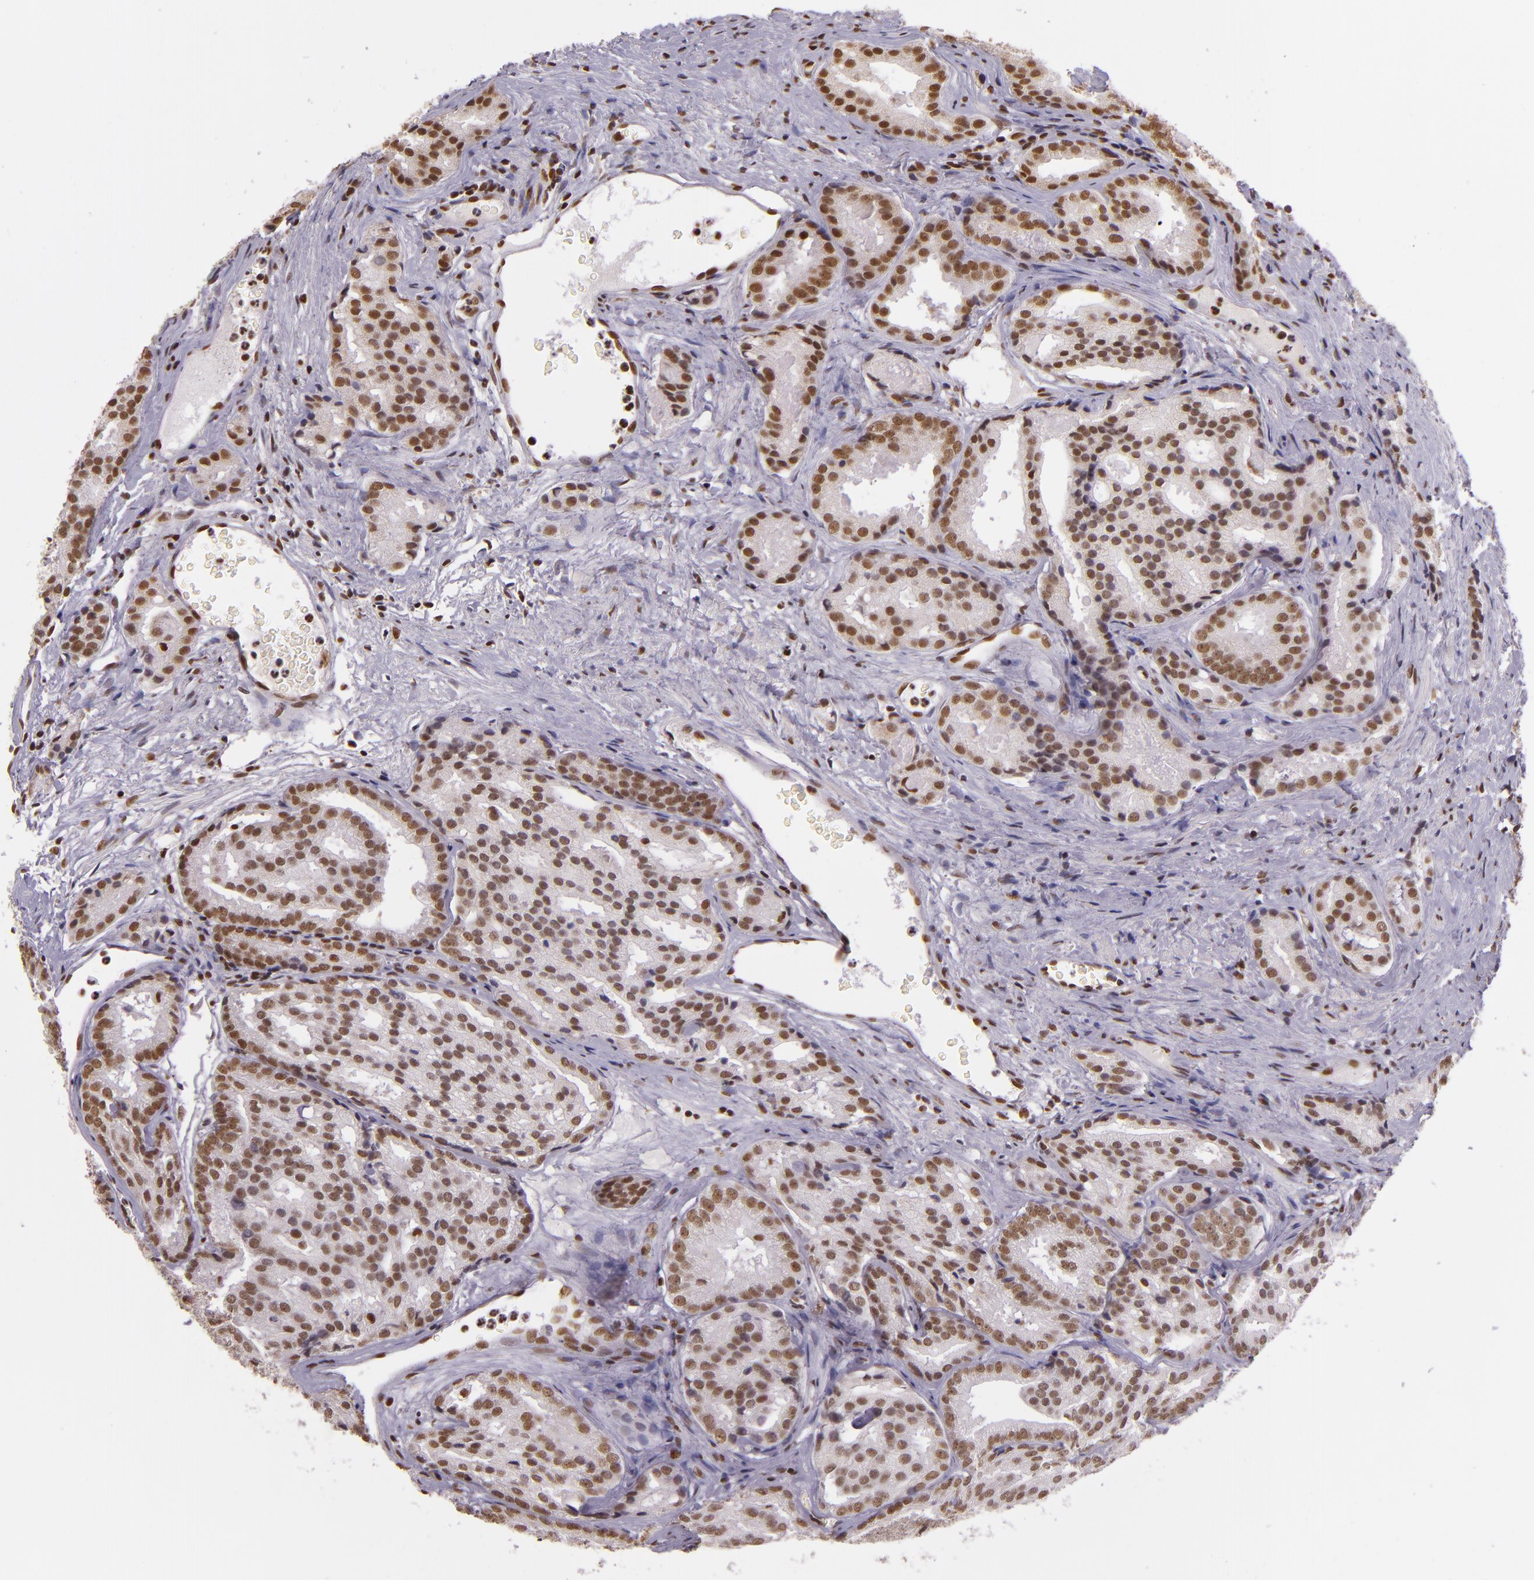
{"staining": {"intensity": "strong", "quantity": ">75%", "location": "nuclear"}, "tissue": "prostate cancer", "cell_type": "Tumor cells", "image_type": "cancer", "snomed": [{"axis": "morphology", "description": "Adenocarcinoma, High grade"}, {"axis": "topography", "description": "Prostate"}], "caption": "This image exhibits immunohistochemistry (IHC) staining of human prostate cancer, with high strong nuclear positivity in approximately >75% of tumor cells.", "gene": "USF1", "patient": {"sex": "male", "age": 64}}